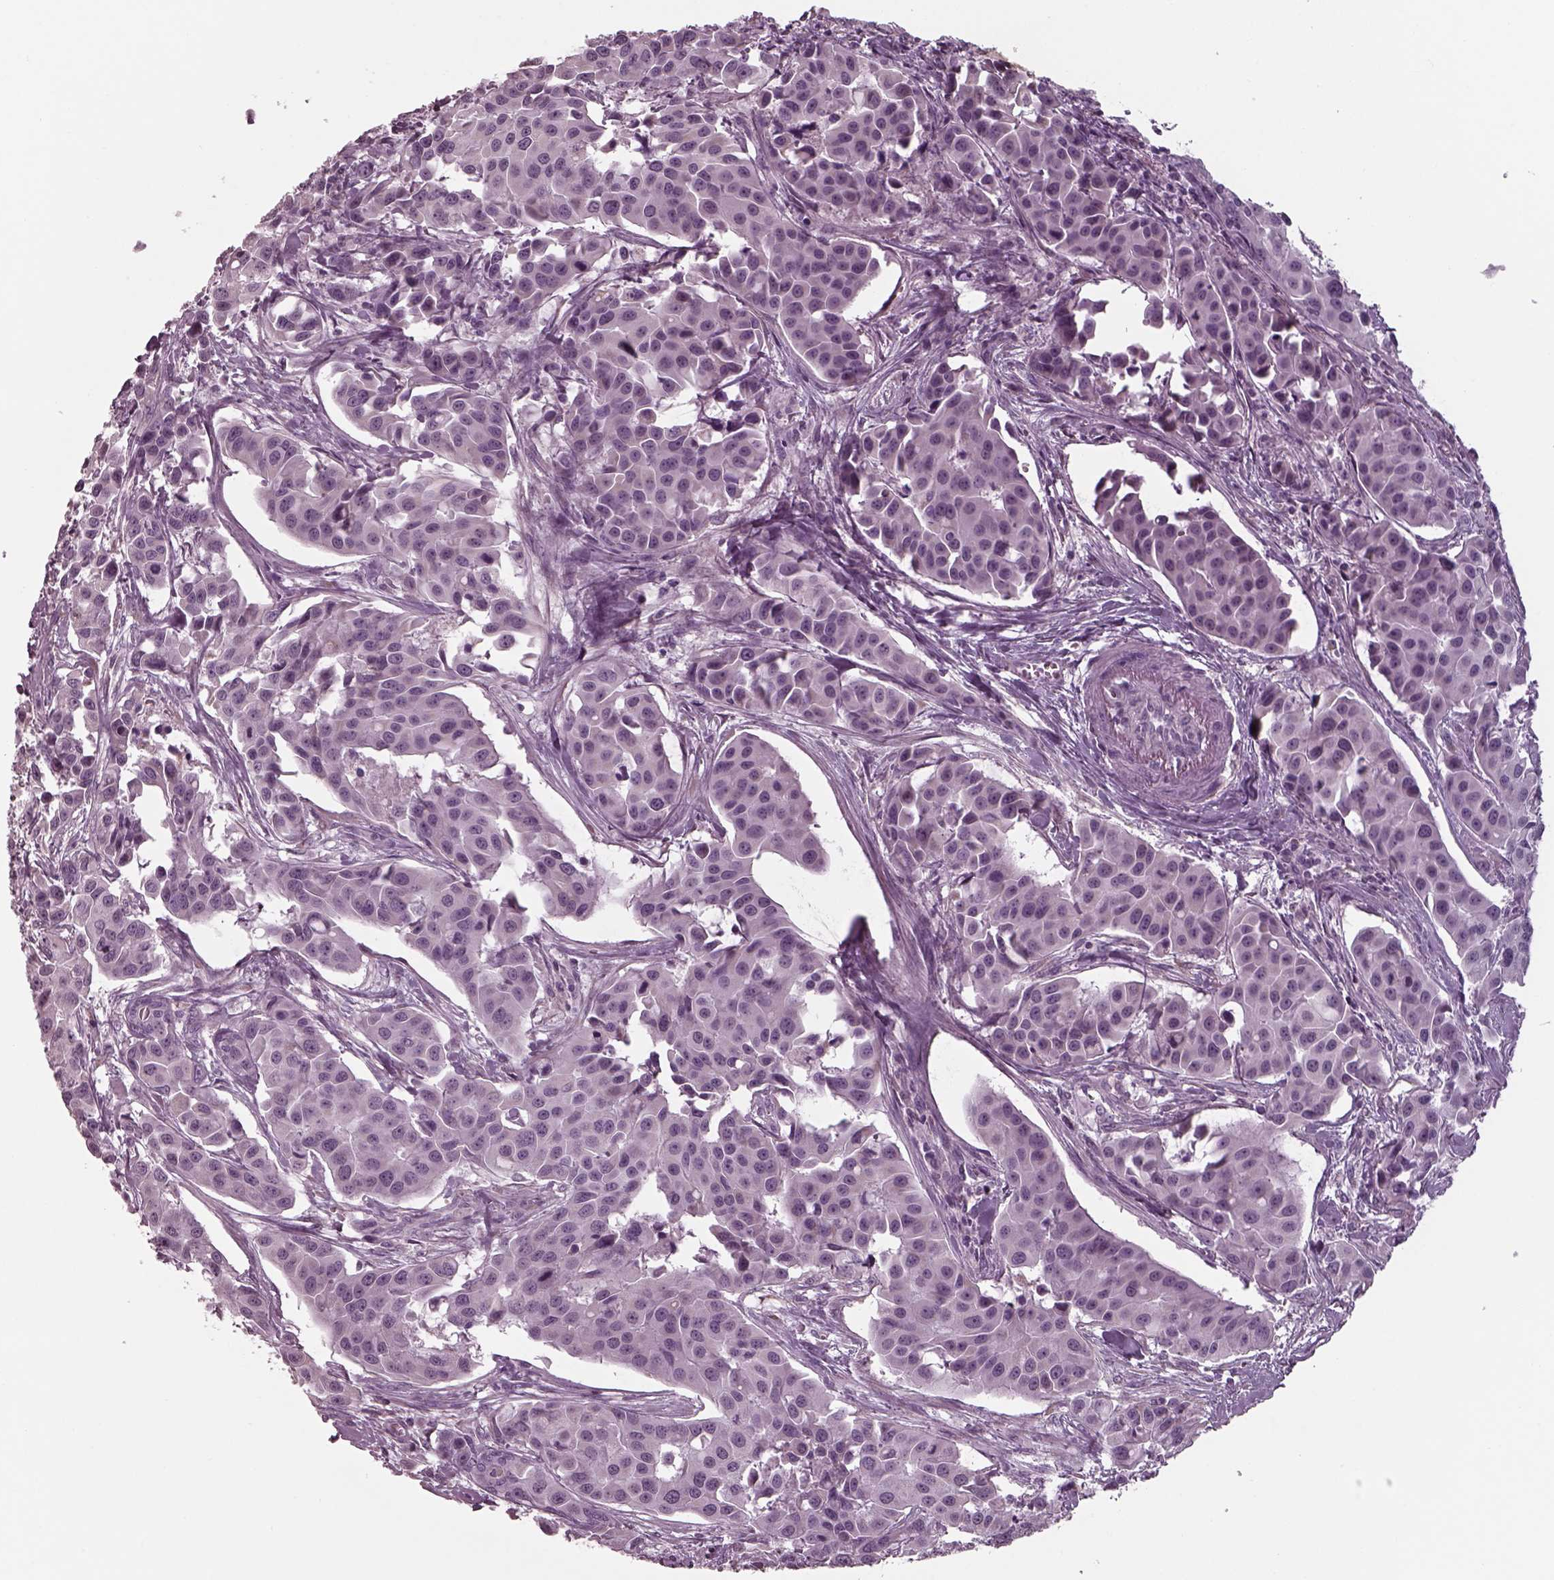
{"staining": {"intensity": "negative", "quantity": "none", "location": "none"}, "tissue": "head and neck cancer", "cell_type": "Tumor cells", "image_type": "cancer", "snomed": [{"axis": "morphology", "description": "Adenocarcinoma, NOS"}, {"axis": "topography", "description": "Head-Neck"}], "caption": "This is an IHC photomicrograph of human adenocarcinoma (head and neck). There is no positivity in tumor cells.", "gene": "SEPTIN14", "patient": {"sex": "male", "age": 76}}